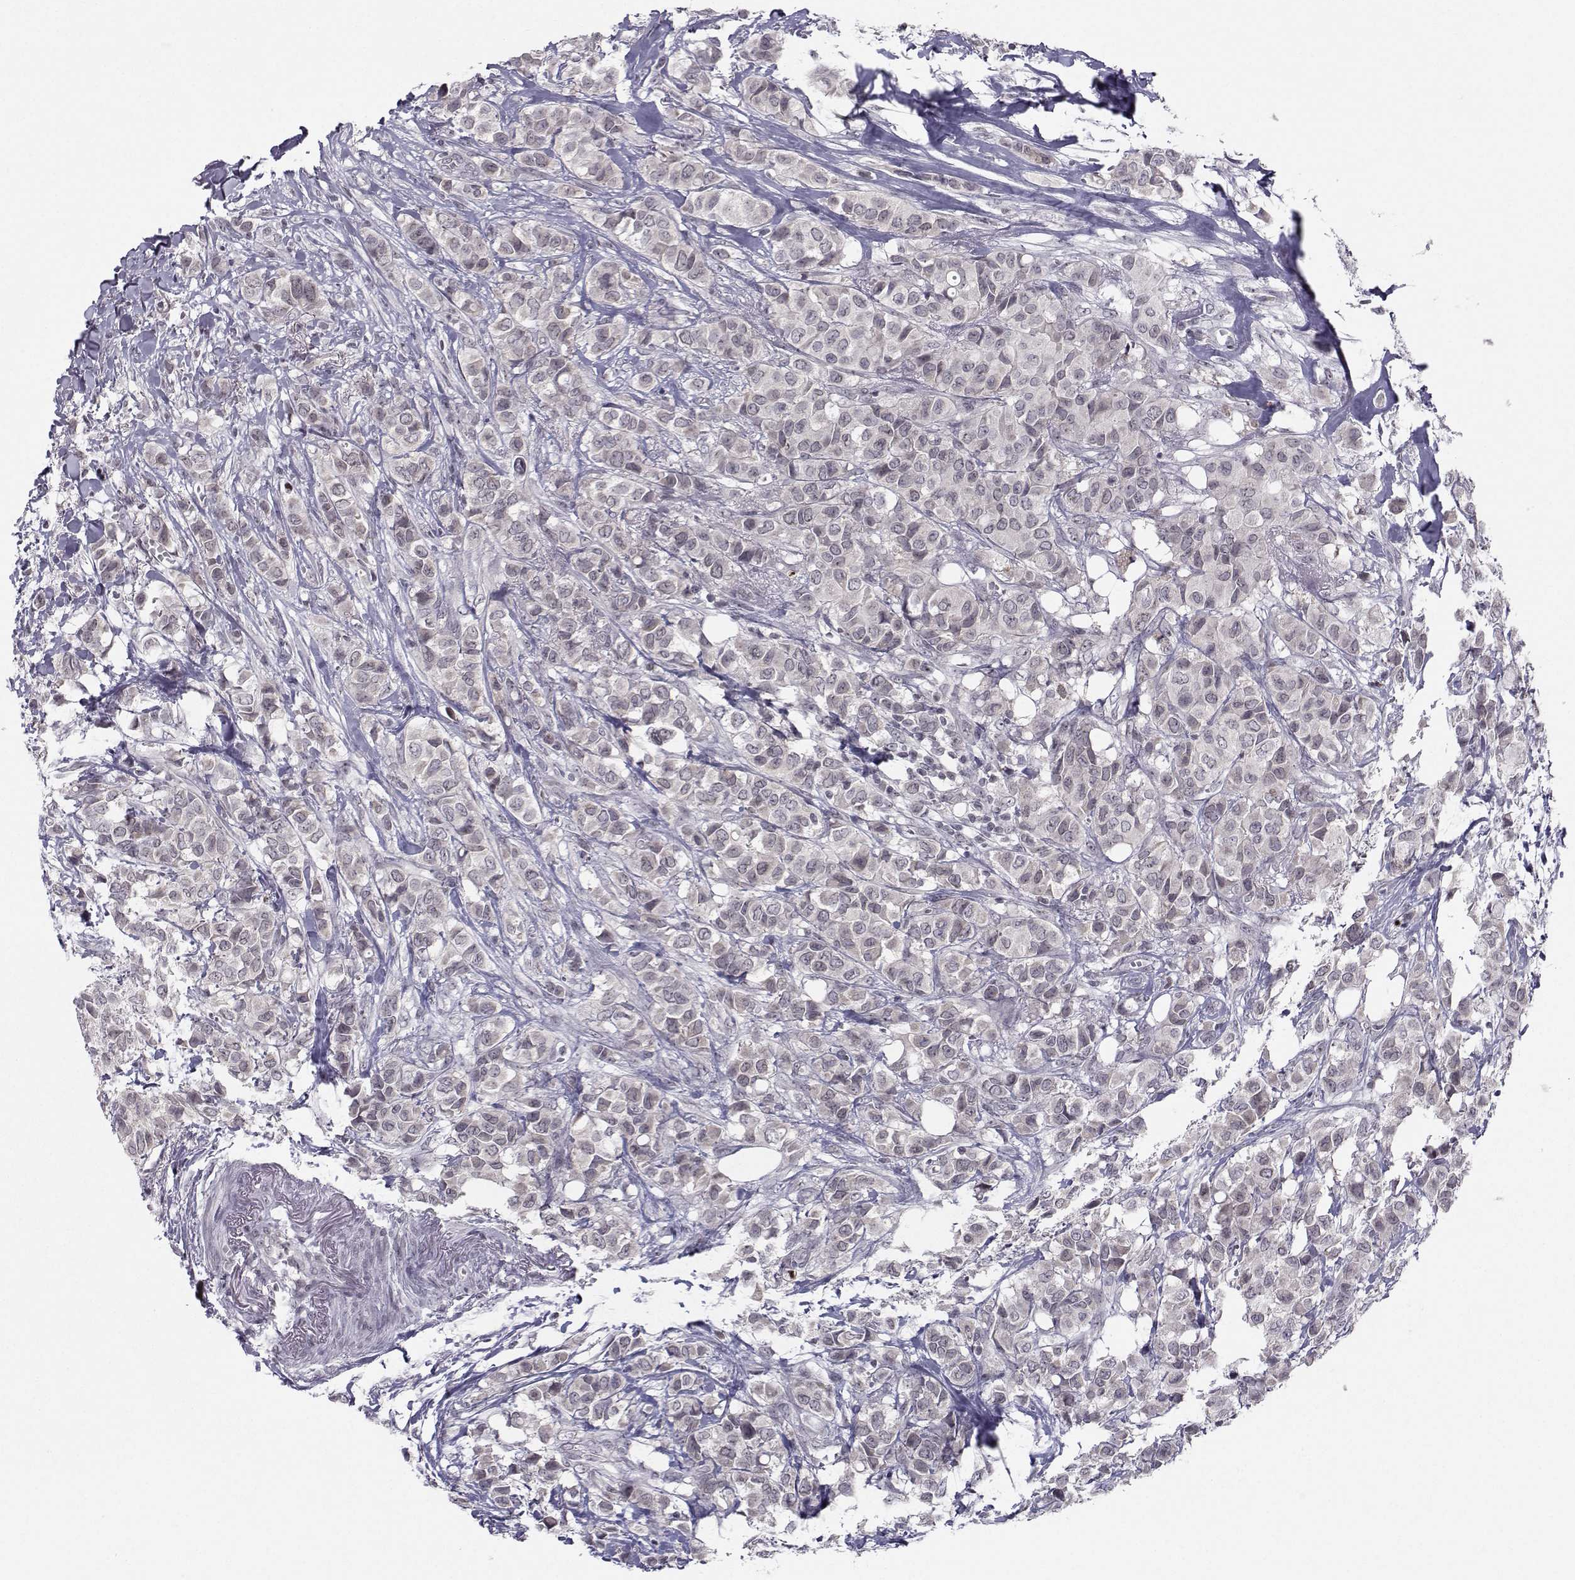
{"staining": {"intensity": "negative", "quantity": "none", "location": "none"}, "tissue": "breast cancer", "cell_type": "Tumor cells", "image_type": "cancer", "snomed": [{"axis": "morphology", "description": "Duct carcinoma"}, {"axis": "topography", "description": "Breast"}], "caption": "Immunohistochemical staining of breast cancer (invasive ductal carcinoma) demonstrates no significant staining in tumor cells.", "gene": "MARCHF4", "patient": {"sex": "female", "age": 85}}